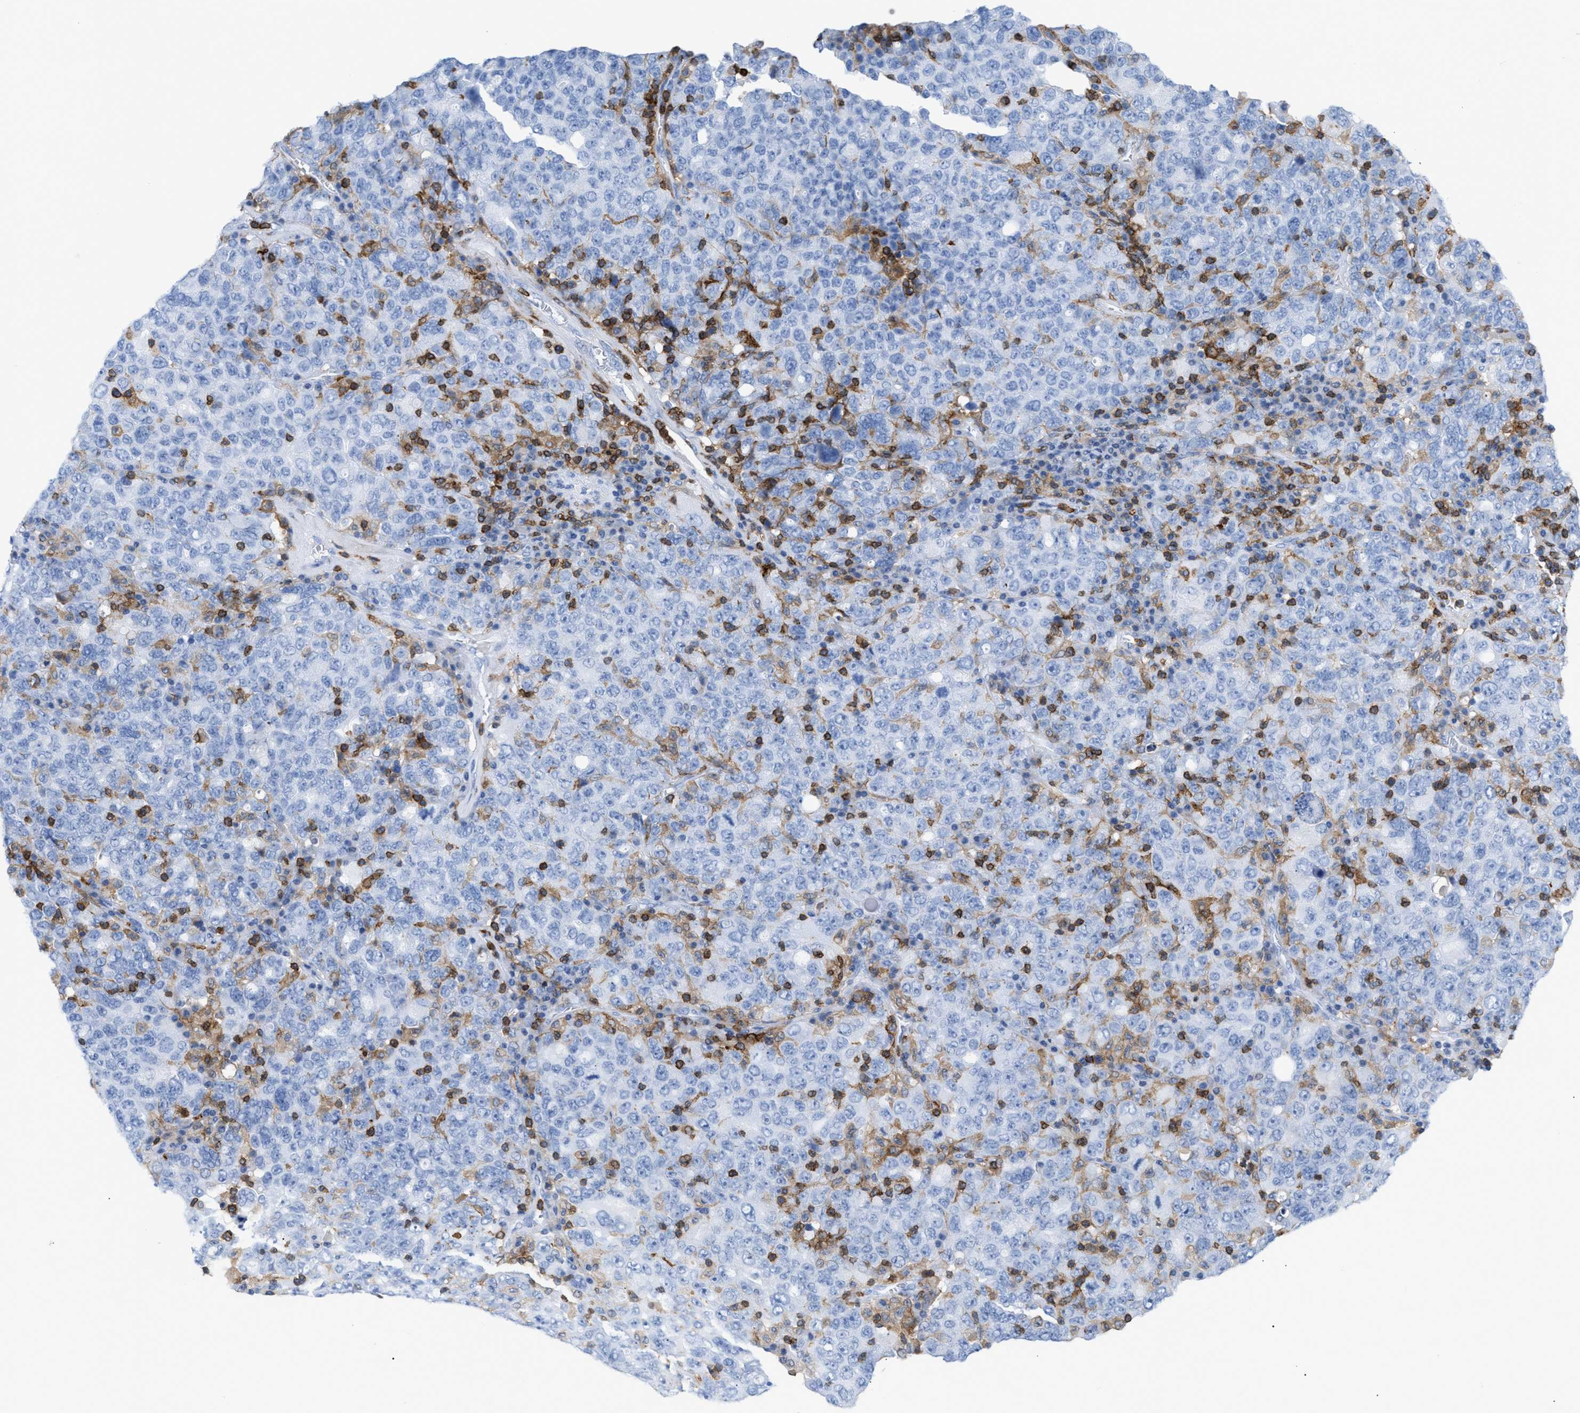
{"staining": {"intensity": "negative", "quantity": "none", "location": "none"}, "tissue": "ovarian cancer", "cell_type": "Tumor cells", "image_type": "cancer", "snomed": [{"axis": "morphology", "description": "Carcinoma, endometroid"}, {"axis": "topography", "description": "Ovary"}], "caption": "DAB (3,3'-diaminobenzidine) immunohistochemical staining of human ovarian cancer reveals no significant positivity in tumor cells.", "gene": "LCP1", "patient": {"sex": "female", "age": 62}}